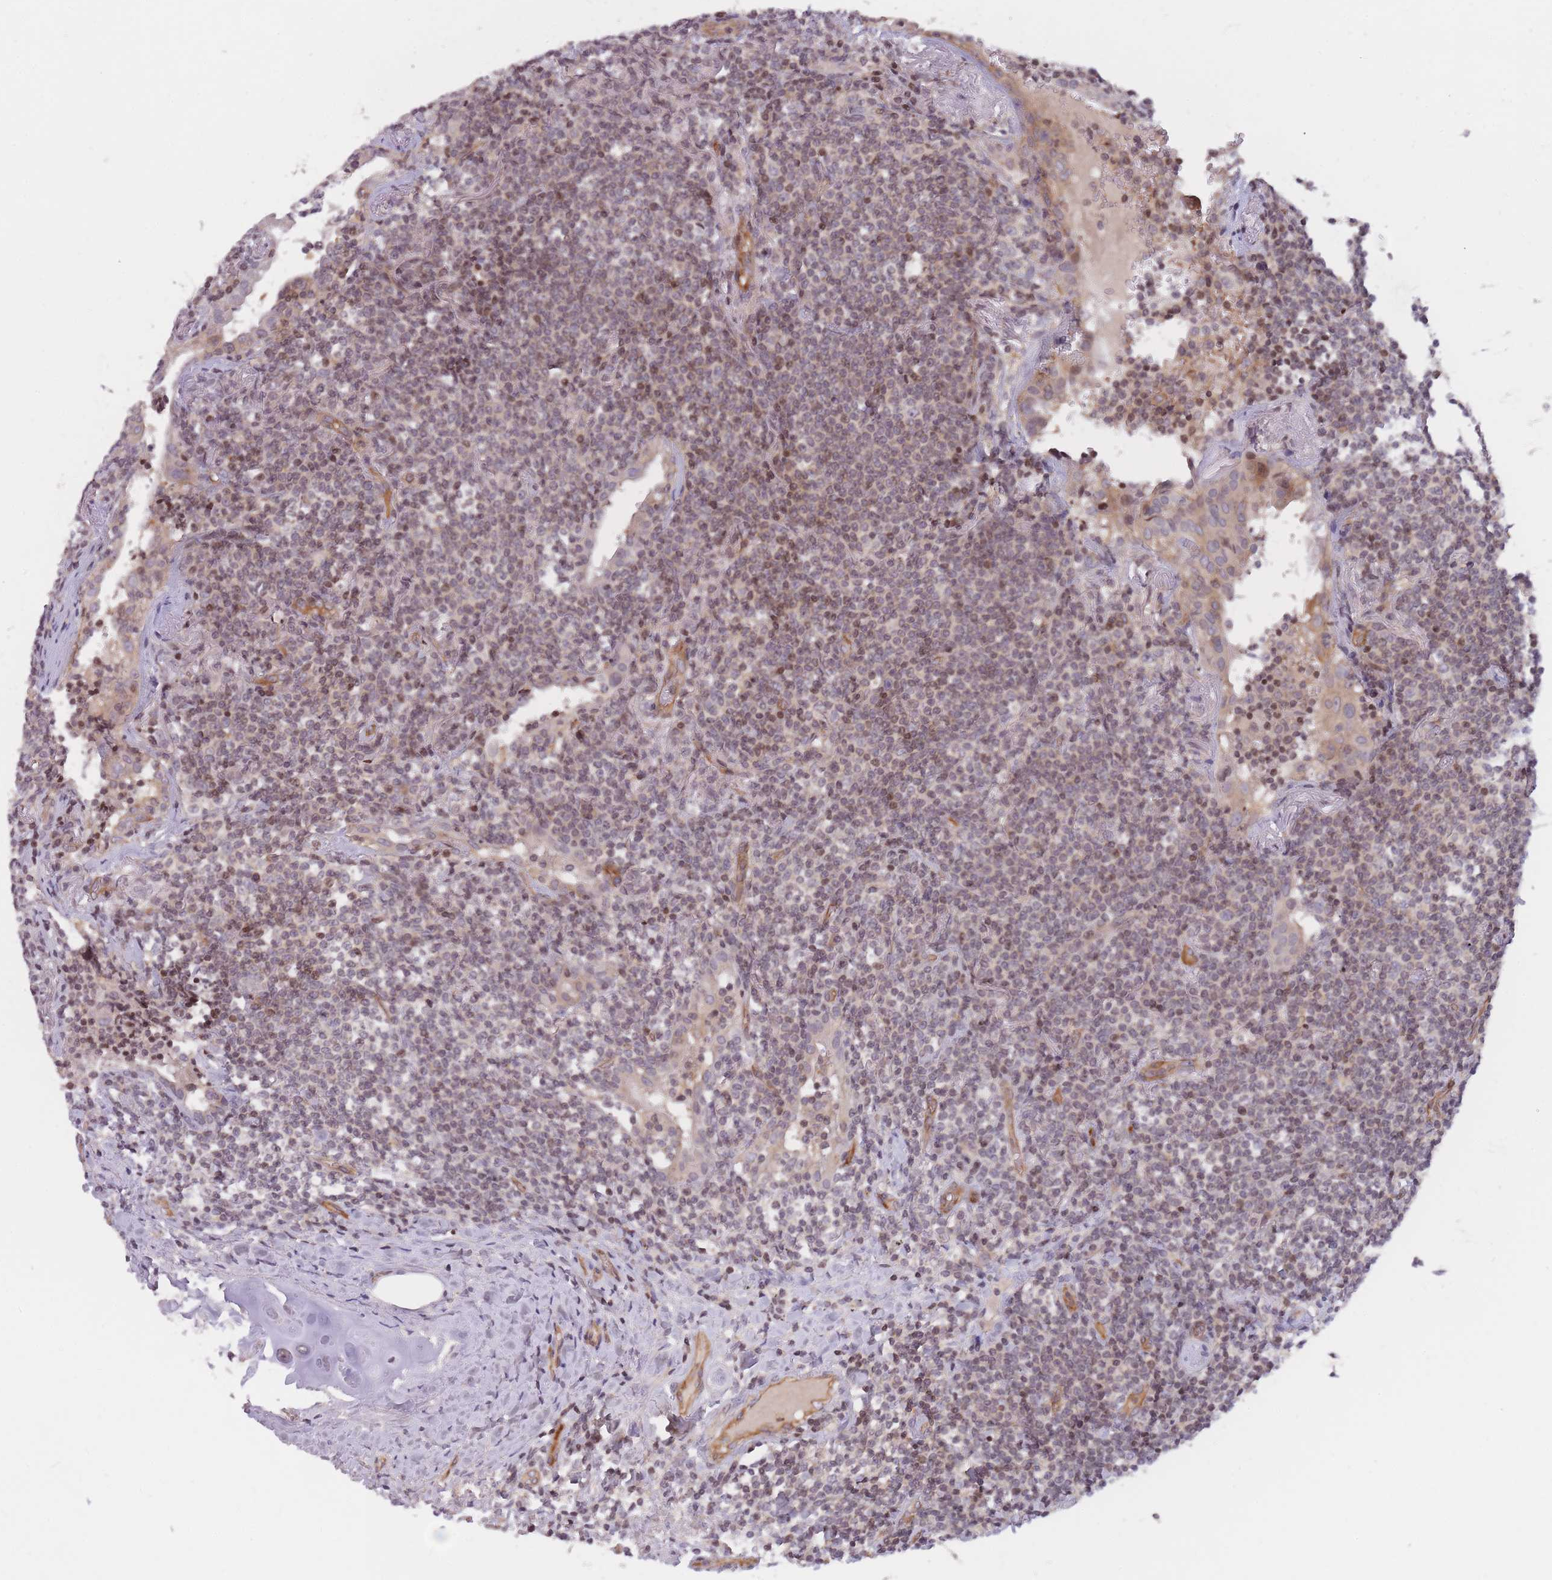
{"staining": {"intensity": "weak", "quantity": ">75%", "location": "nuclear"}, "tissue": "lymphoma", "cell_type": "Tumor cells", "image_type": "cancer", "snomed": [{"axis": "morphology", "description": "Malignant lymphoma, non-Hodgkin's type, Low grade"}, {"axis": "topography", "description": "Lung"}], "caption": "Lymphoma stained for a protein (brown) displays weak nuclear positive positivity in approximately >75% of tumor cells.", "gene": "SLC35F5", "patient": {"sex": "female", "age": 71}}